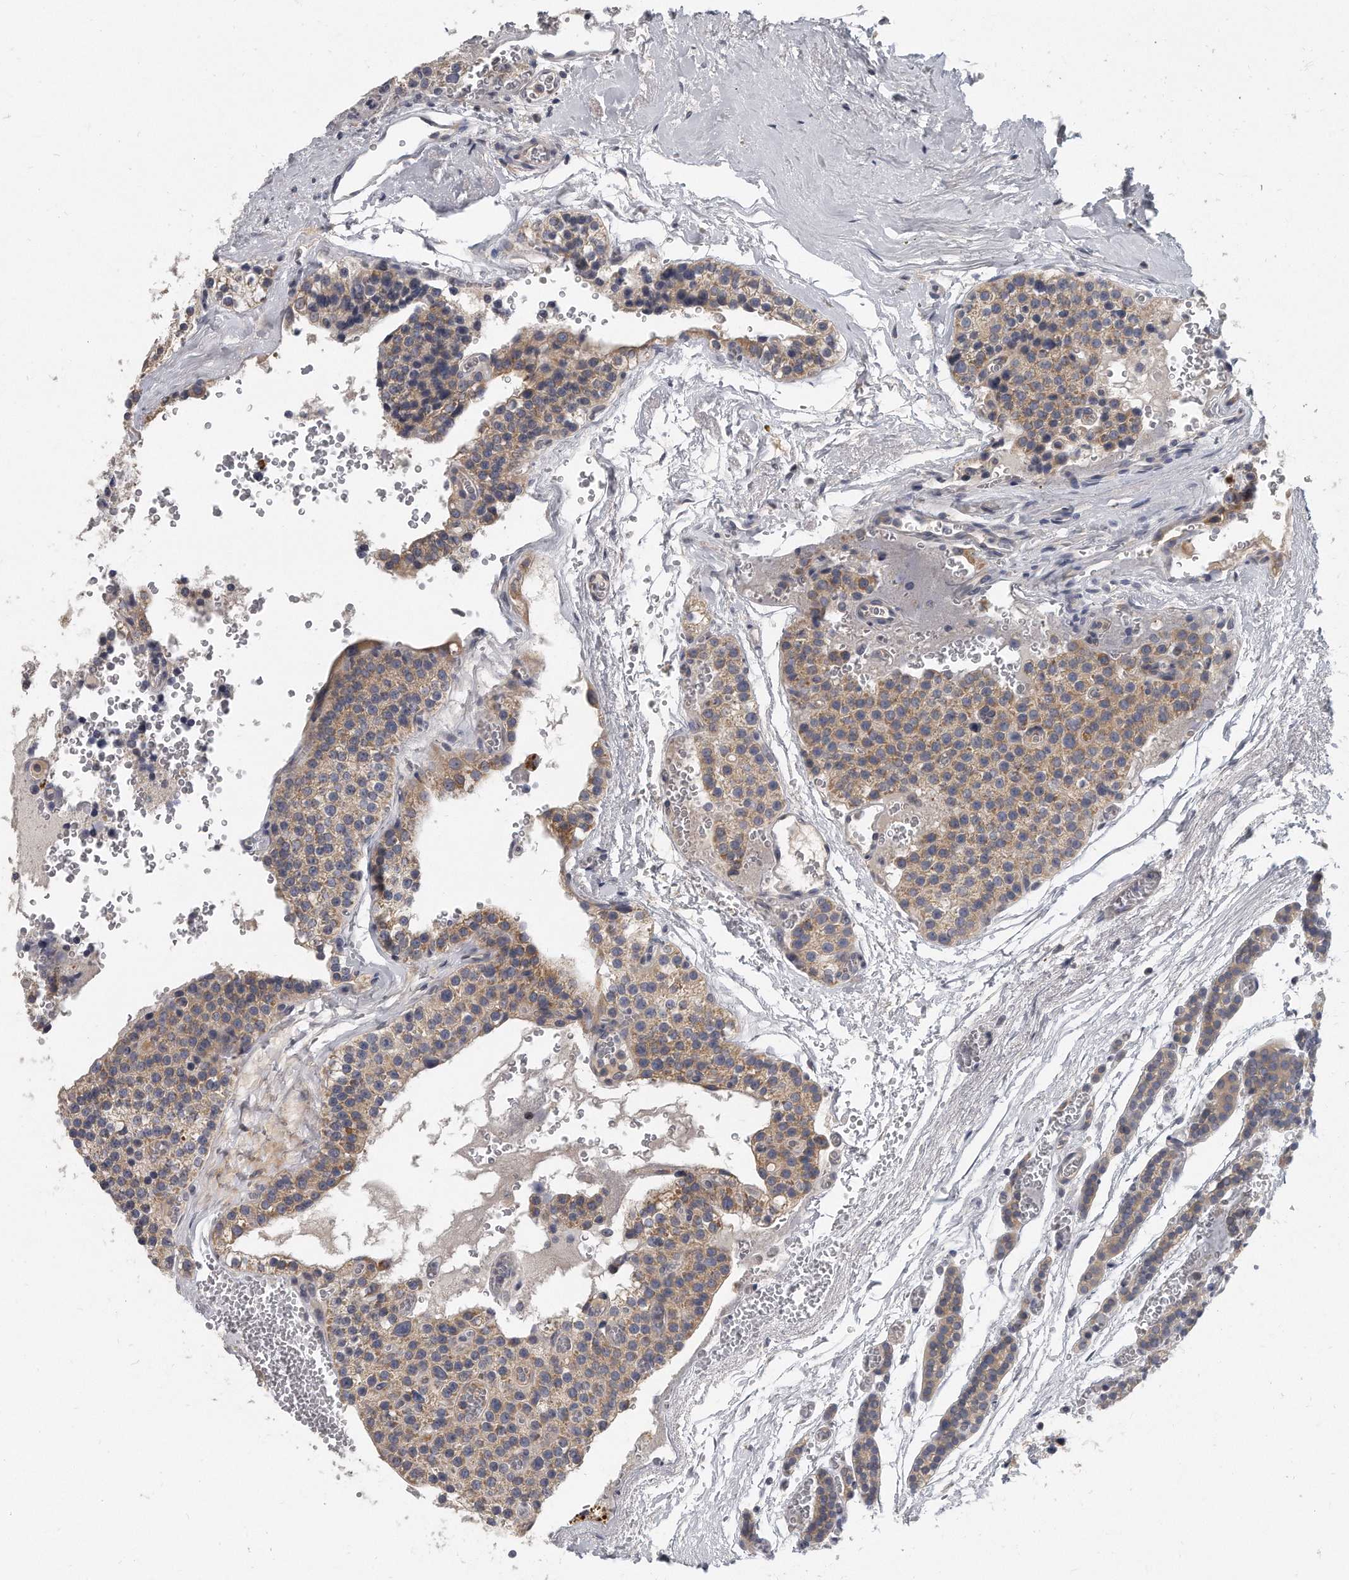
{"staining": {"intensity": "weak", "quantity": "25%-75%", "location": "cytoplasmic/membranous"}, "tissue": "parathyroid gland", "cell_type": "Glandular cells", "image_type": "normal", "snomed": [{"axis": "morphology", "description": "Normal tissue, NOS"}, {"axis": "topography", "description": "Parathyroid gland"}], "caption": "Protein expression analysis of benign parathyroid gland demonstrates weak cytoplasmic/membranous staining in approximately 25%-75% of glandular cells. (Stains: DAB in brown, nuclei in blue, Microscopy: brightfield microscopy at high magnification).", "gene": "PLEKHA6", "patient": {"sex": "female", "age": 64}}